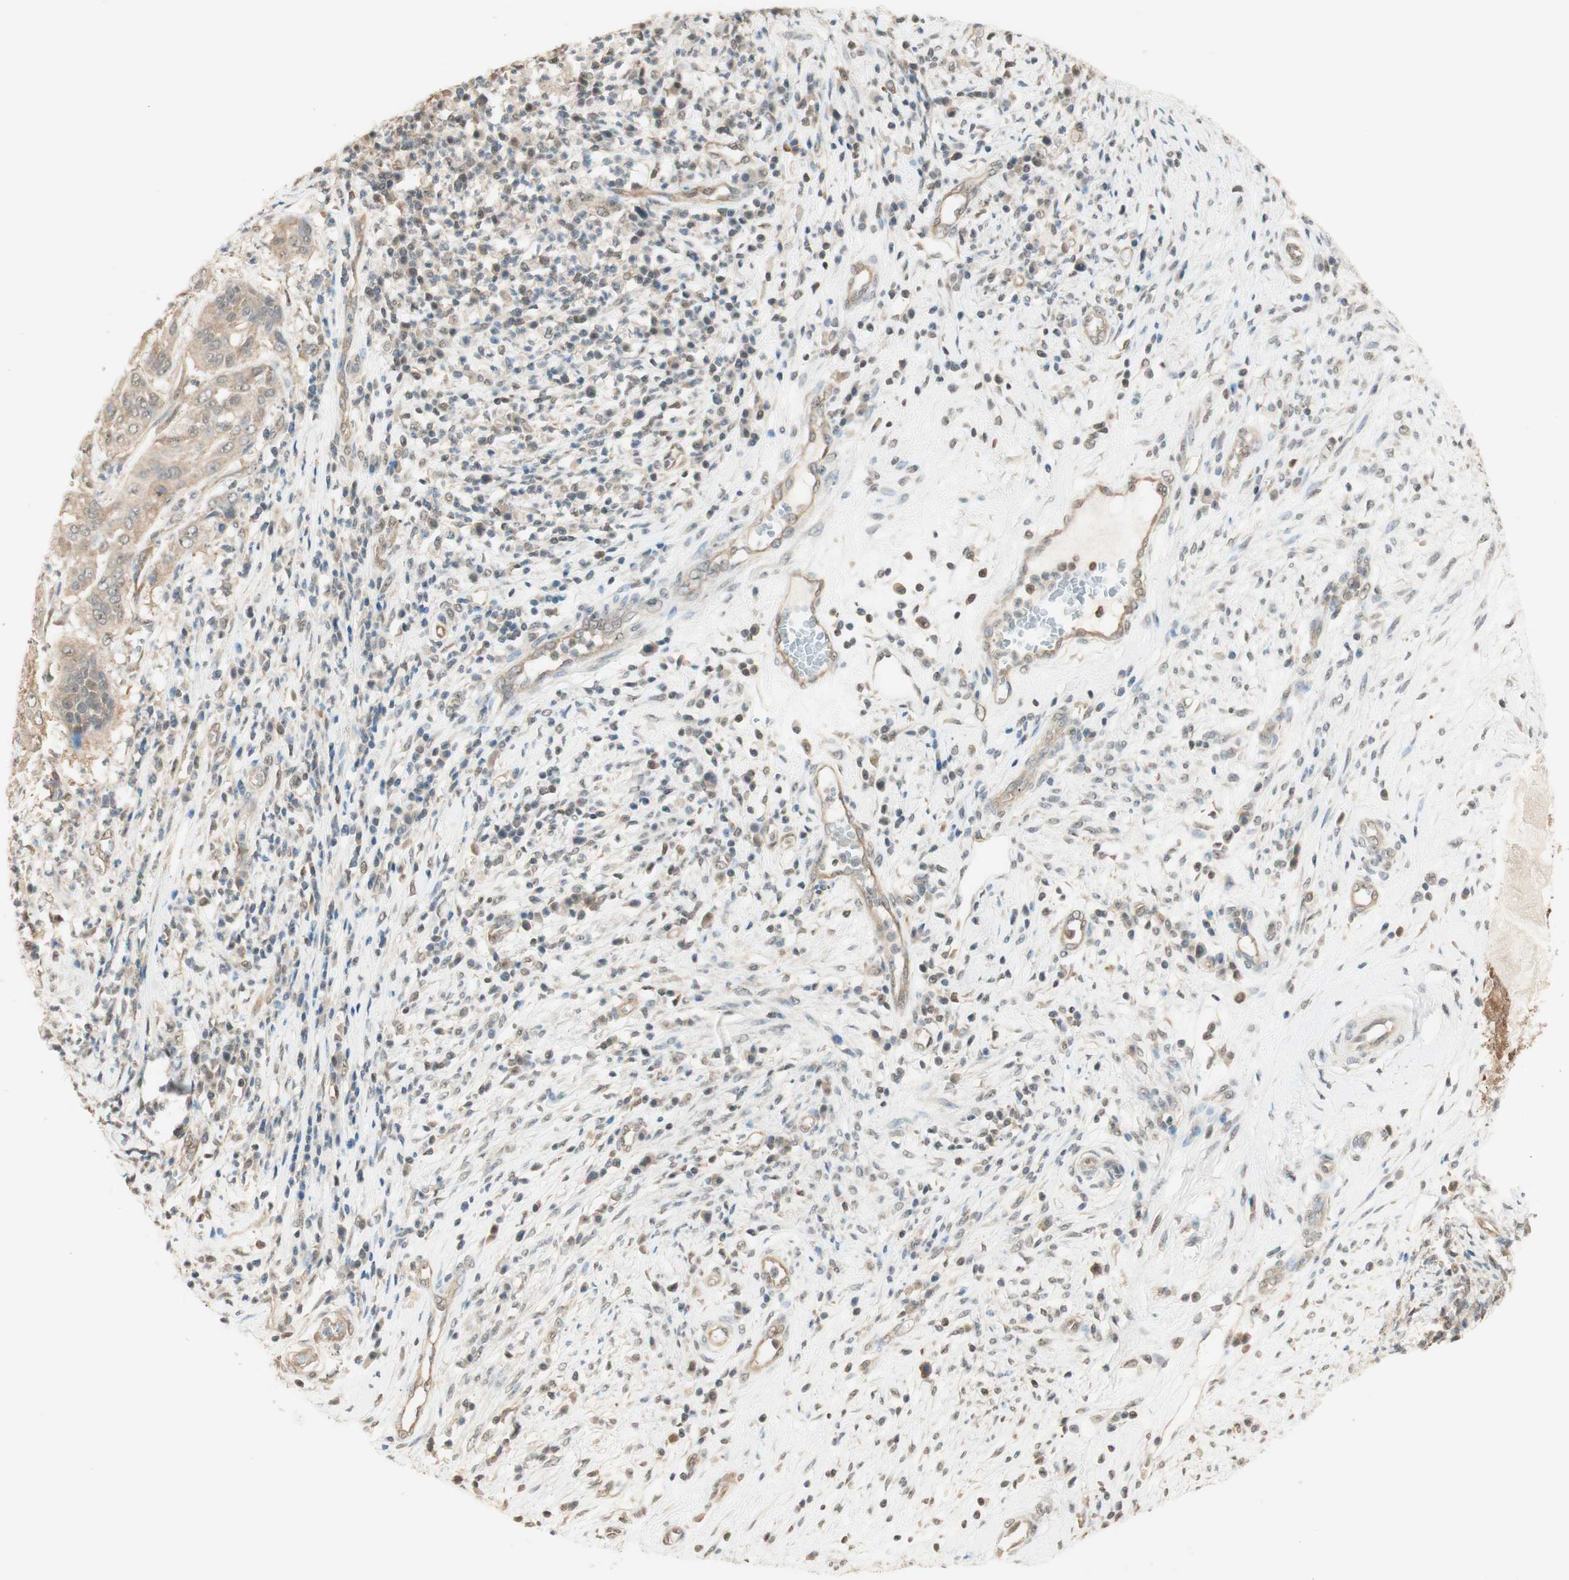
{"staining": {"intensity": "weak", "quantity": ">75%", "location": "cytoplasmic/membranous"}, "tissue": "cervical cancer", "cell_type": "Tumor cells", "image_type": "cancer", "snomed": [{"axis": "morphology", "description": "Normal tissue, NOS"}, {"axis": "morphology", "description": "Squamous cell carcinoma, NOS"}, {"axis": "topography", "description": "Cervix"}], "caption": "A brown stain shows weak cytoplasmic/membranous staining of a protein in human cervical squamous cell carcinoma tumor cells. The protein of interest is shown in brown color, while the nuclei are stained blue.", "gene": "SPINT2", "patient": {"sex": "female", "age": 39}}